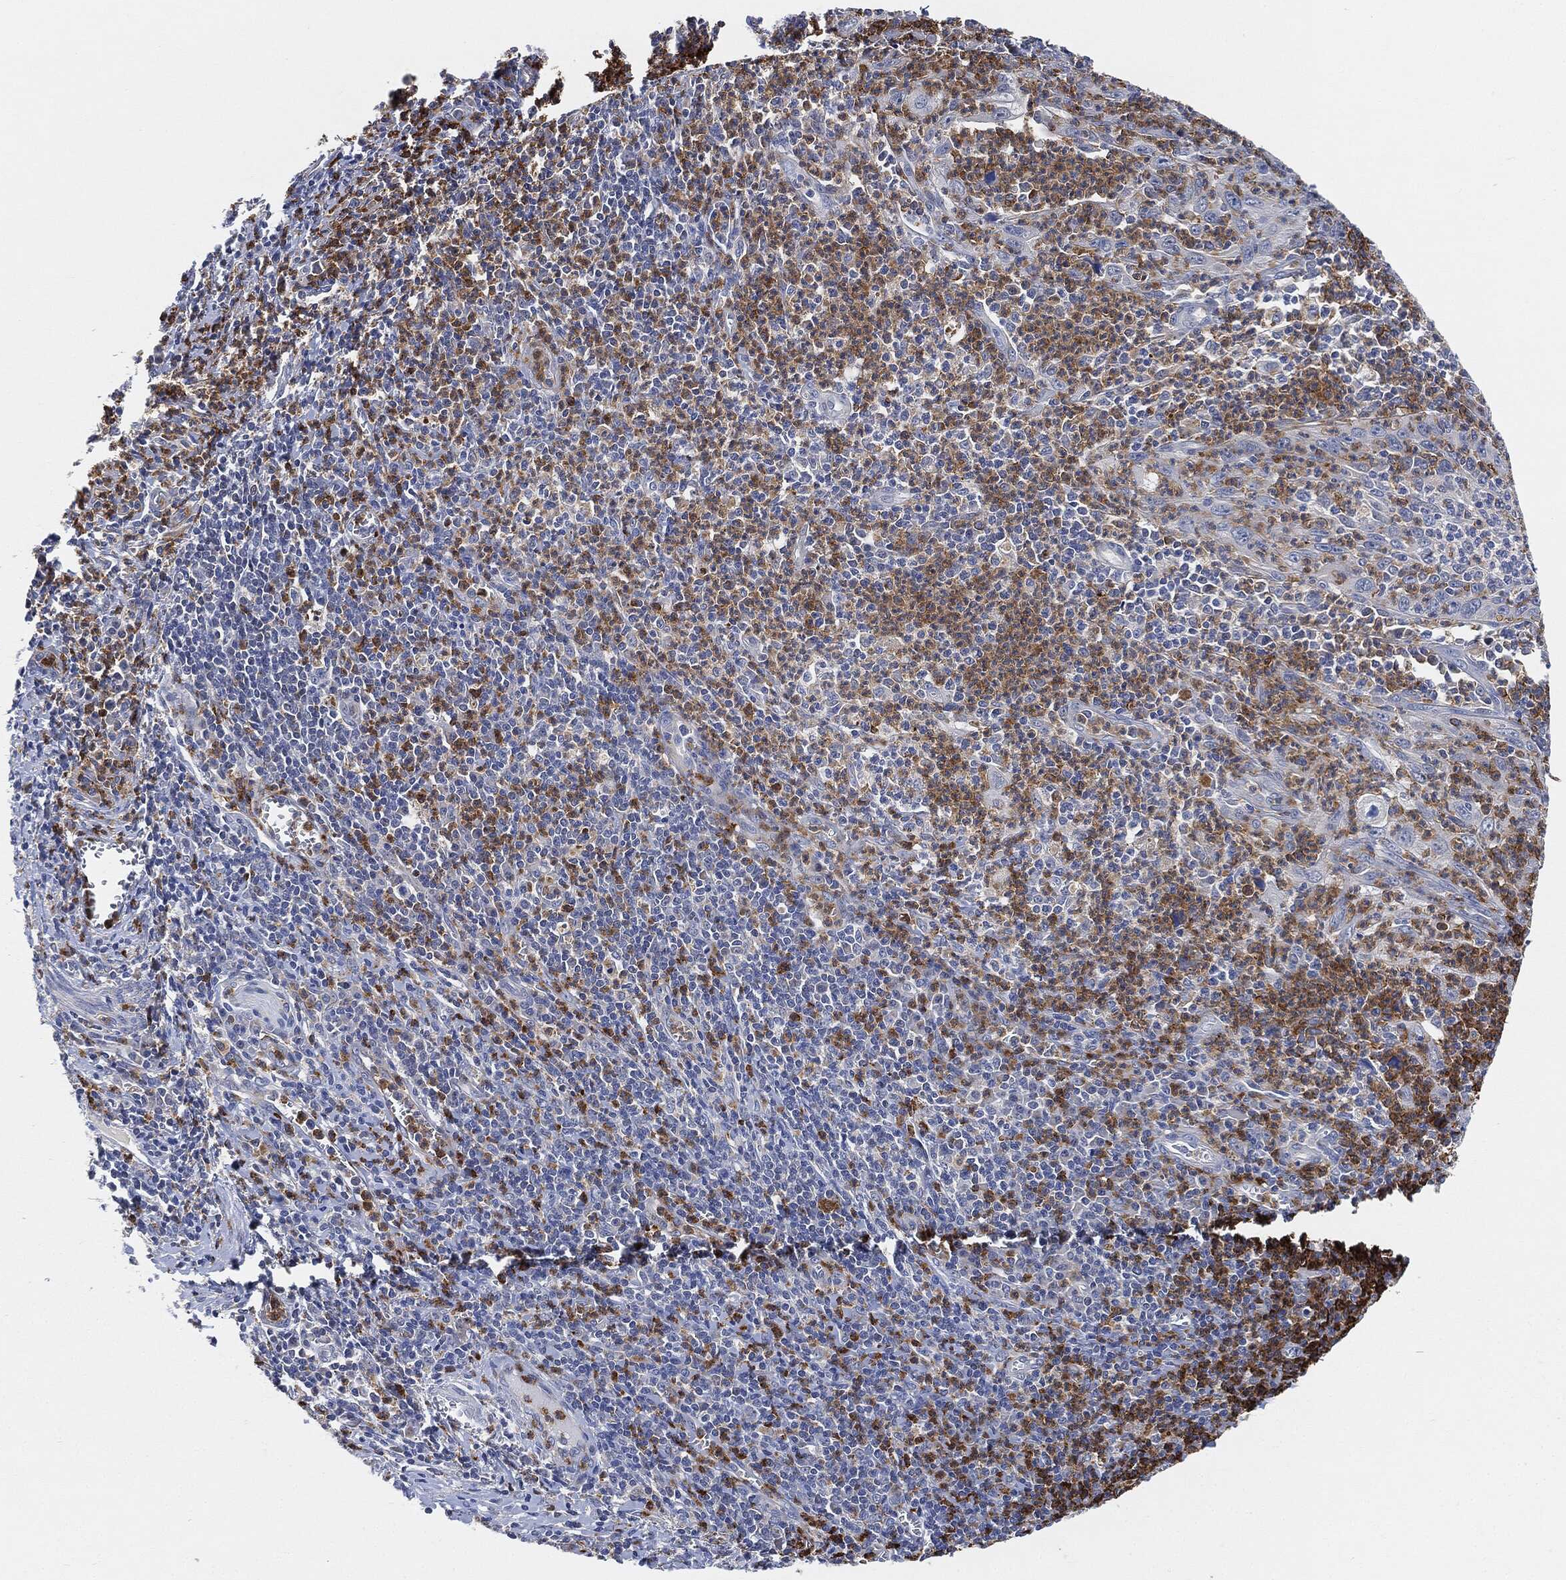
{"staining": {"intensity": "strong", "quantity": "<25%", "location": "cytoplasmic/membranous"}, "tissue": "cervical cancer", "cell_type": "Tumor cells", "image_type": "cancer", "snomed": [{"axis": "morphology", "description": "Squamous cell carcinoma, NOS"}, {"axis": "topography", "description": "Cervix"}], "caption": "A micrograph of human squamous cell carcinoma (cervical) stained for a protein reveals strong cytoplasmic/membranous brown staining in tumor cells.", "gene": "VSIG4", "patient": {"sex": "female", "age": 26}}